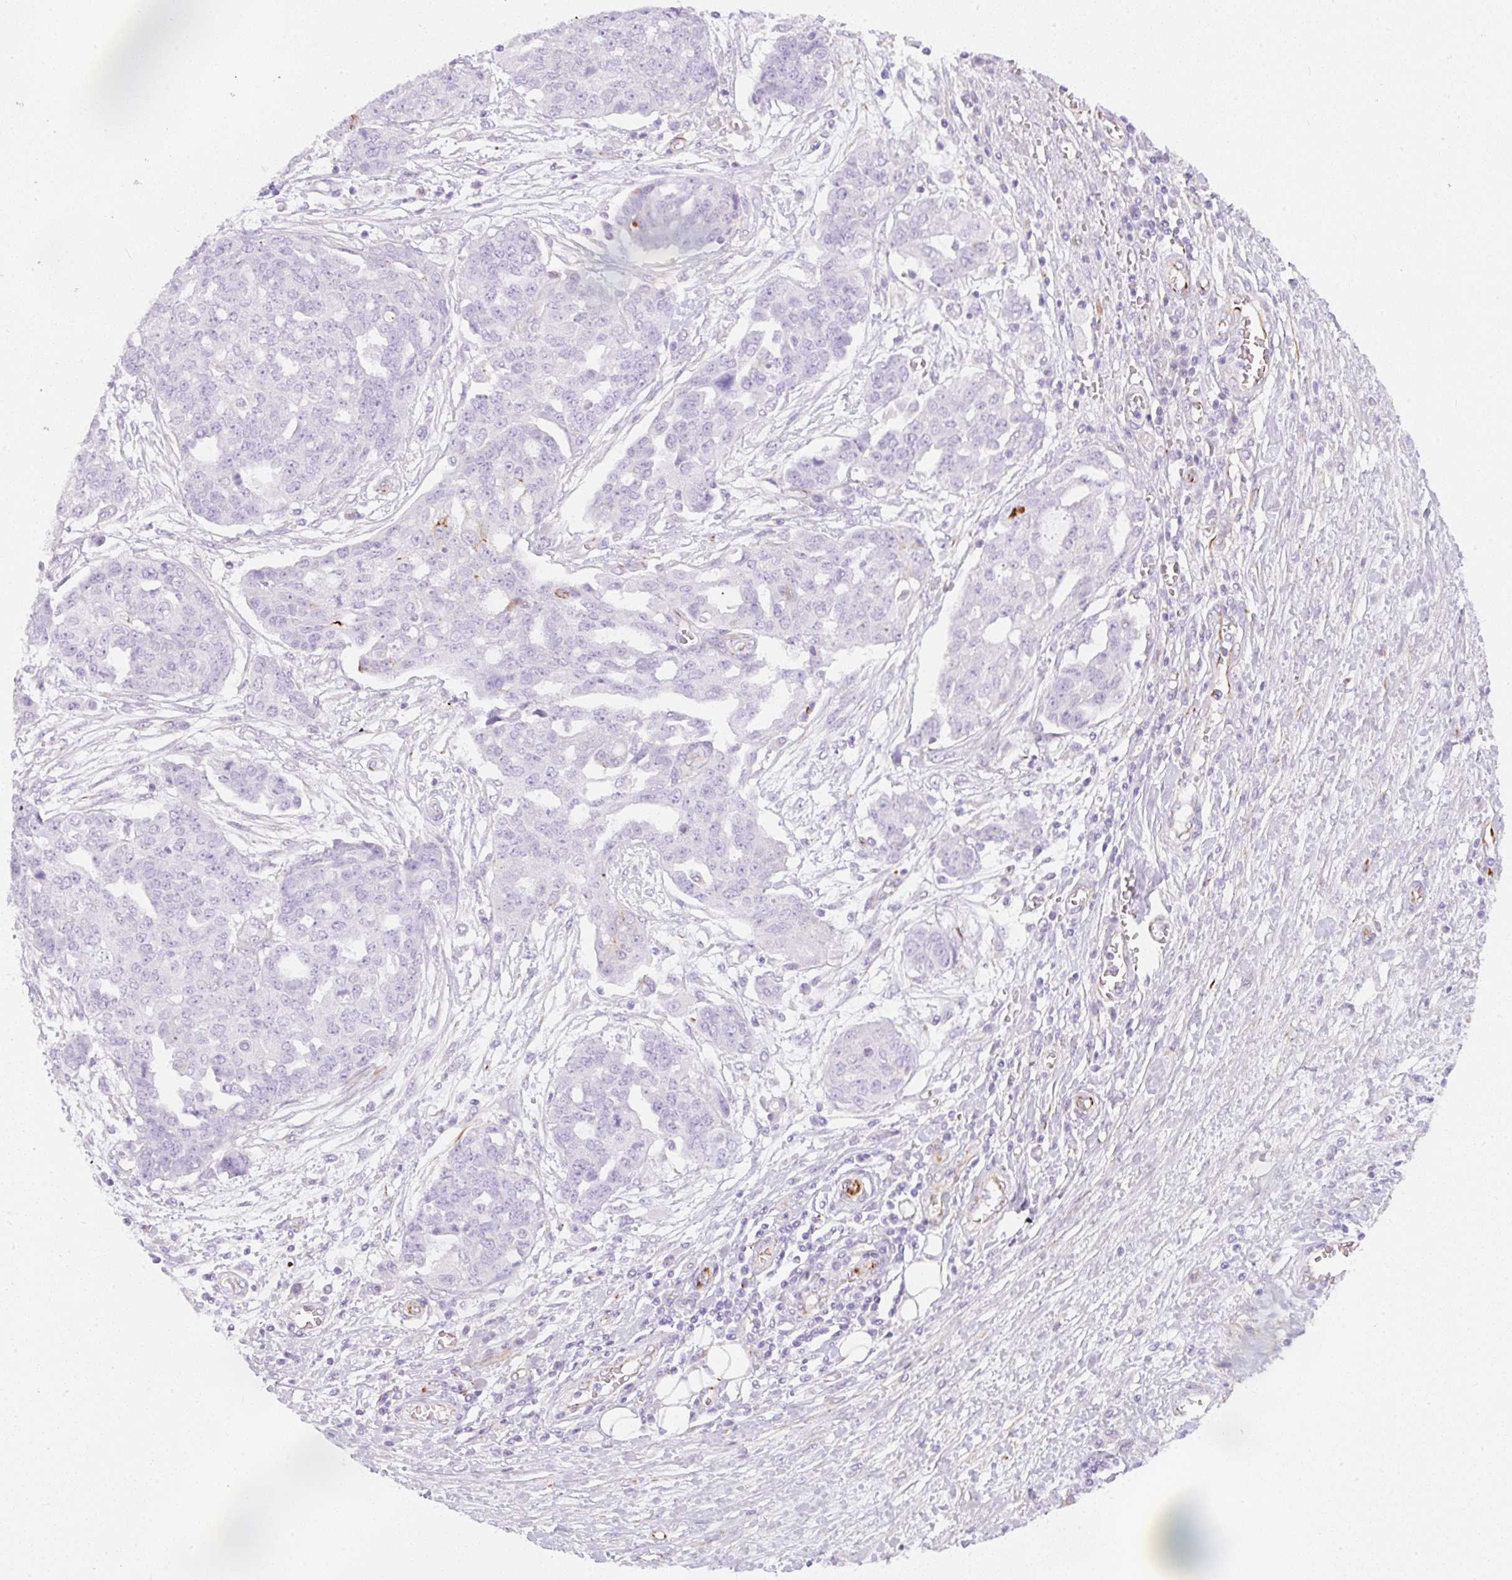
{"staining": {"intensity": "negative", "quantity": "none", "location": "none"}, "tissue": "ovarian cancer", "cell_type": "Tumor cells", "image_type": "cancer", "snomed": [{"axis": "morphology", "description": "Cystadenocarcinoma, serous, NOS"}, {"axis": "topography", "description": "Soft tissue"}, {"axis": "topography", "description": "Ovary"}], "caption": "The image exhibits no significant expression in tumor cells of ovarian cancer.", "gene": "ZNF689", "patient": {"sex": "female", "age": 57}}